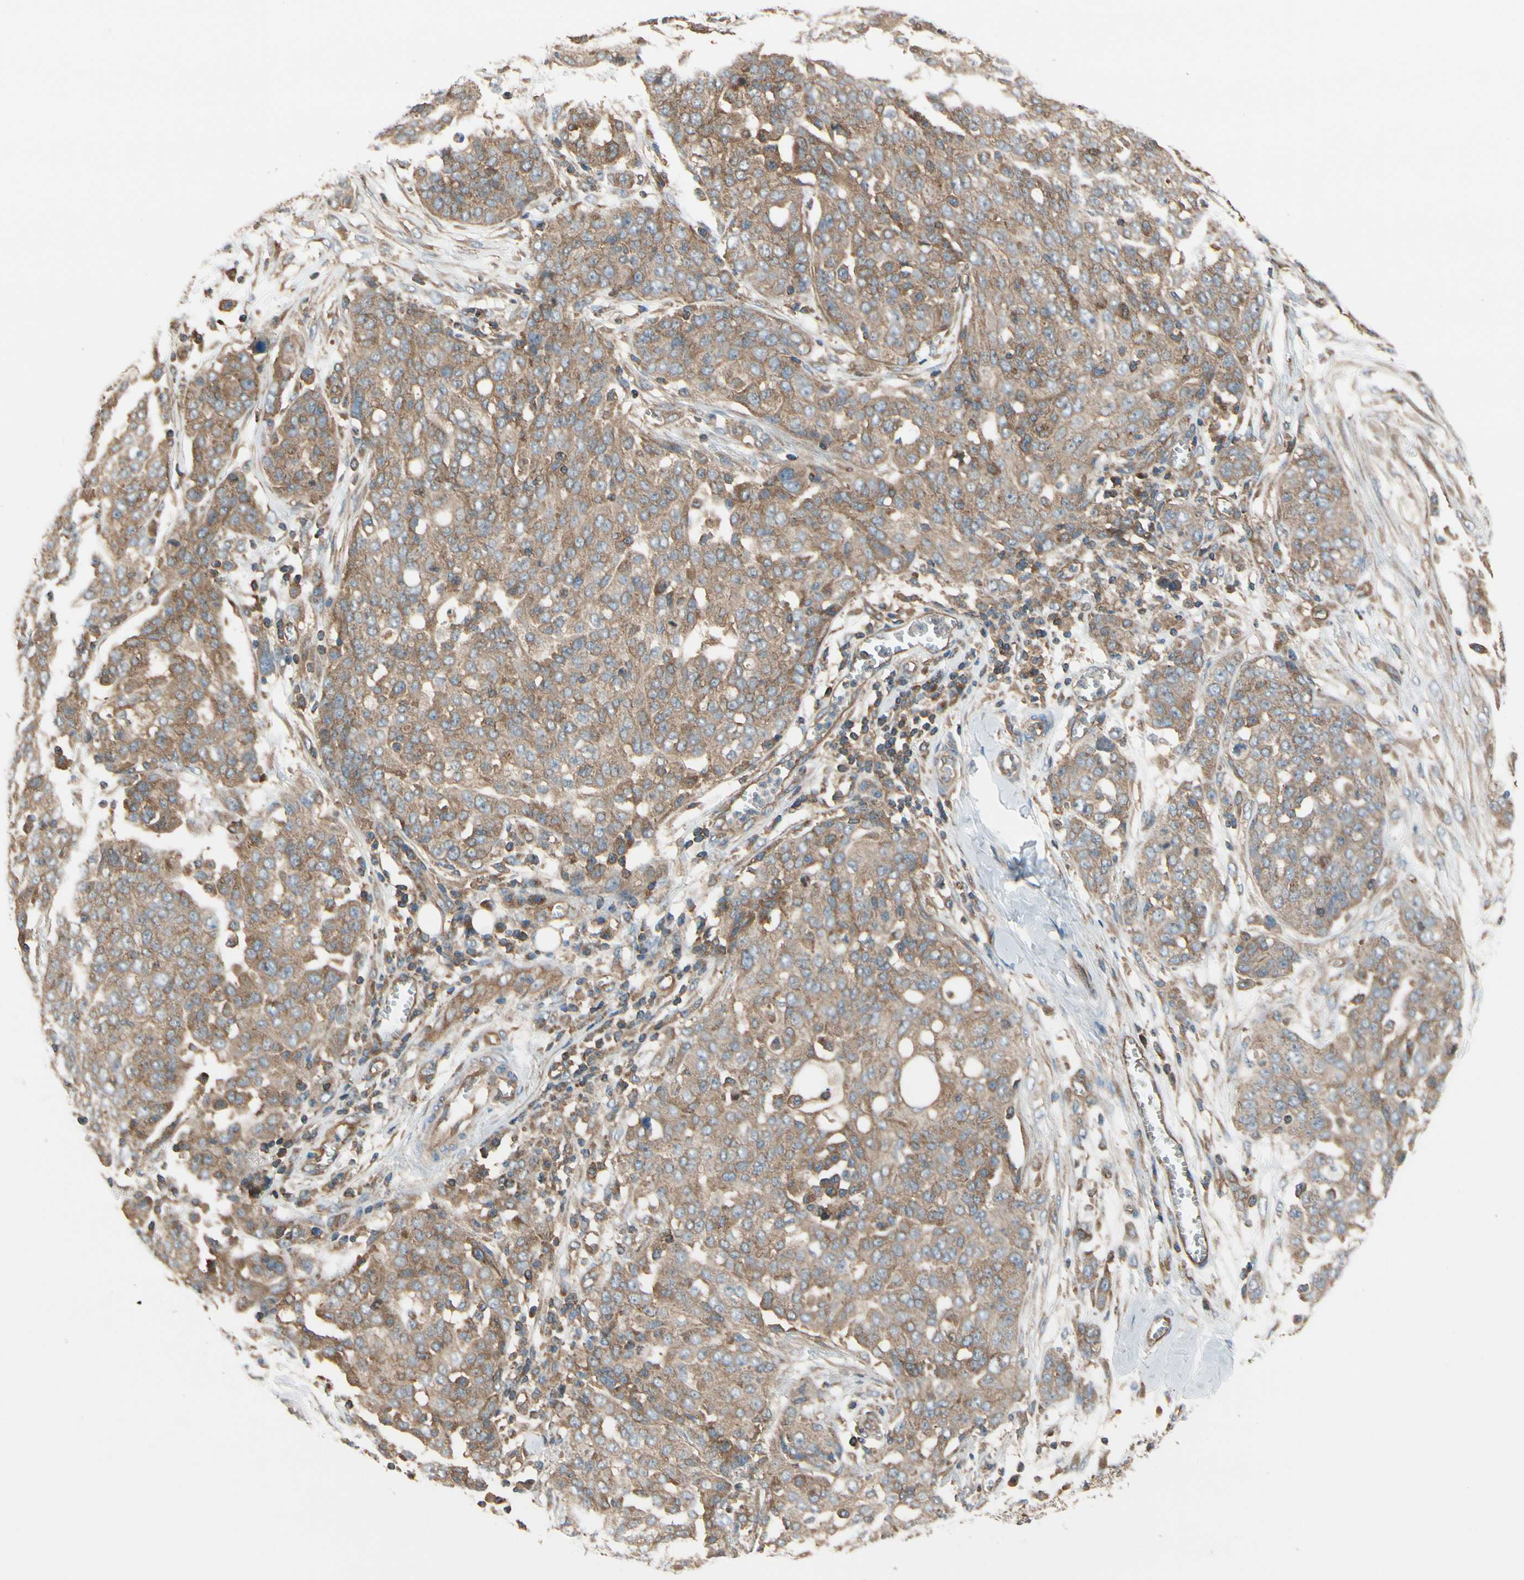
{"staining": {"intensity": "weak", "quantity": ">75%", "location": "cytoplasmic/membranous"}, "tissue": "ovarian cancer", "cell_type": "Tumor cells", "image_type": "cancer", "snomed": [{"axis": "morphology", "description": "Cystadenocarcinoma, serous, NOS"}, {"axis": "topography", "description": "Soft tissue"}, {"axis": "topography", "description": "Ovary"}], "caption": "Immunohistochemical staining of human ovarian serous cystadenocarcinoma displays weak cytoplasmic/membranous protein expression in approximately >75% of tumor cells. The protein is shown in brown color, while the nuclei are stained blue.", "gene": "EPS15", "patient": {"sex": "female", "age": 57}}